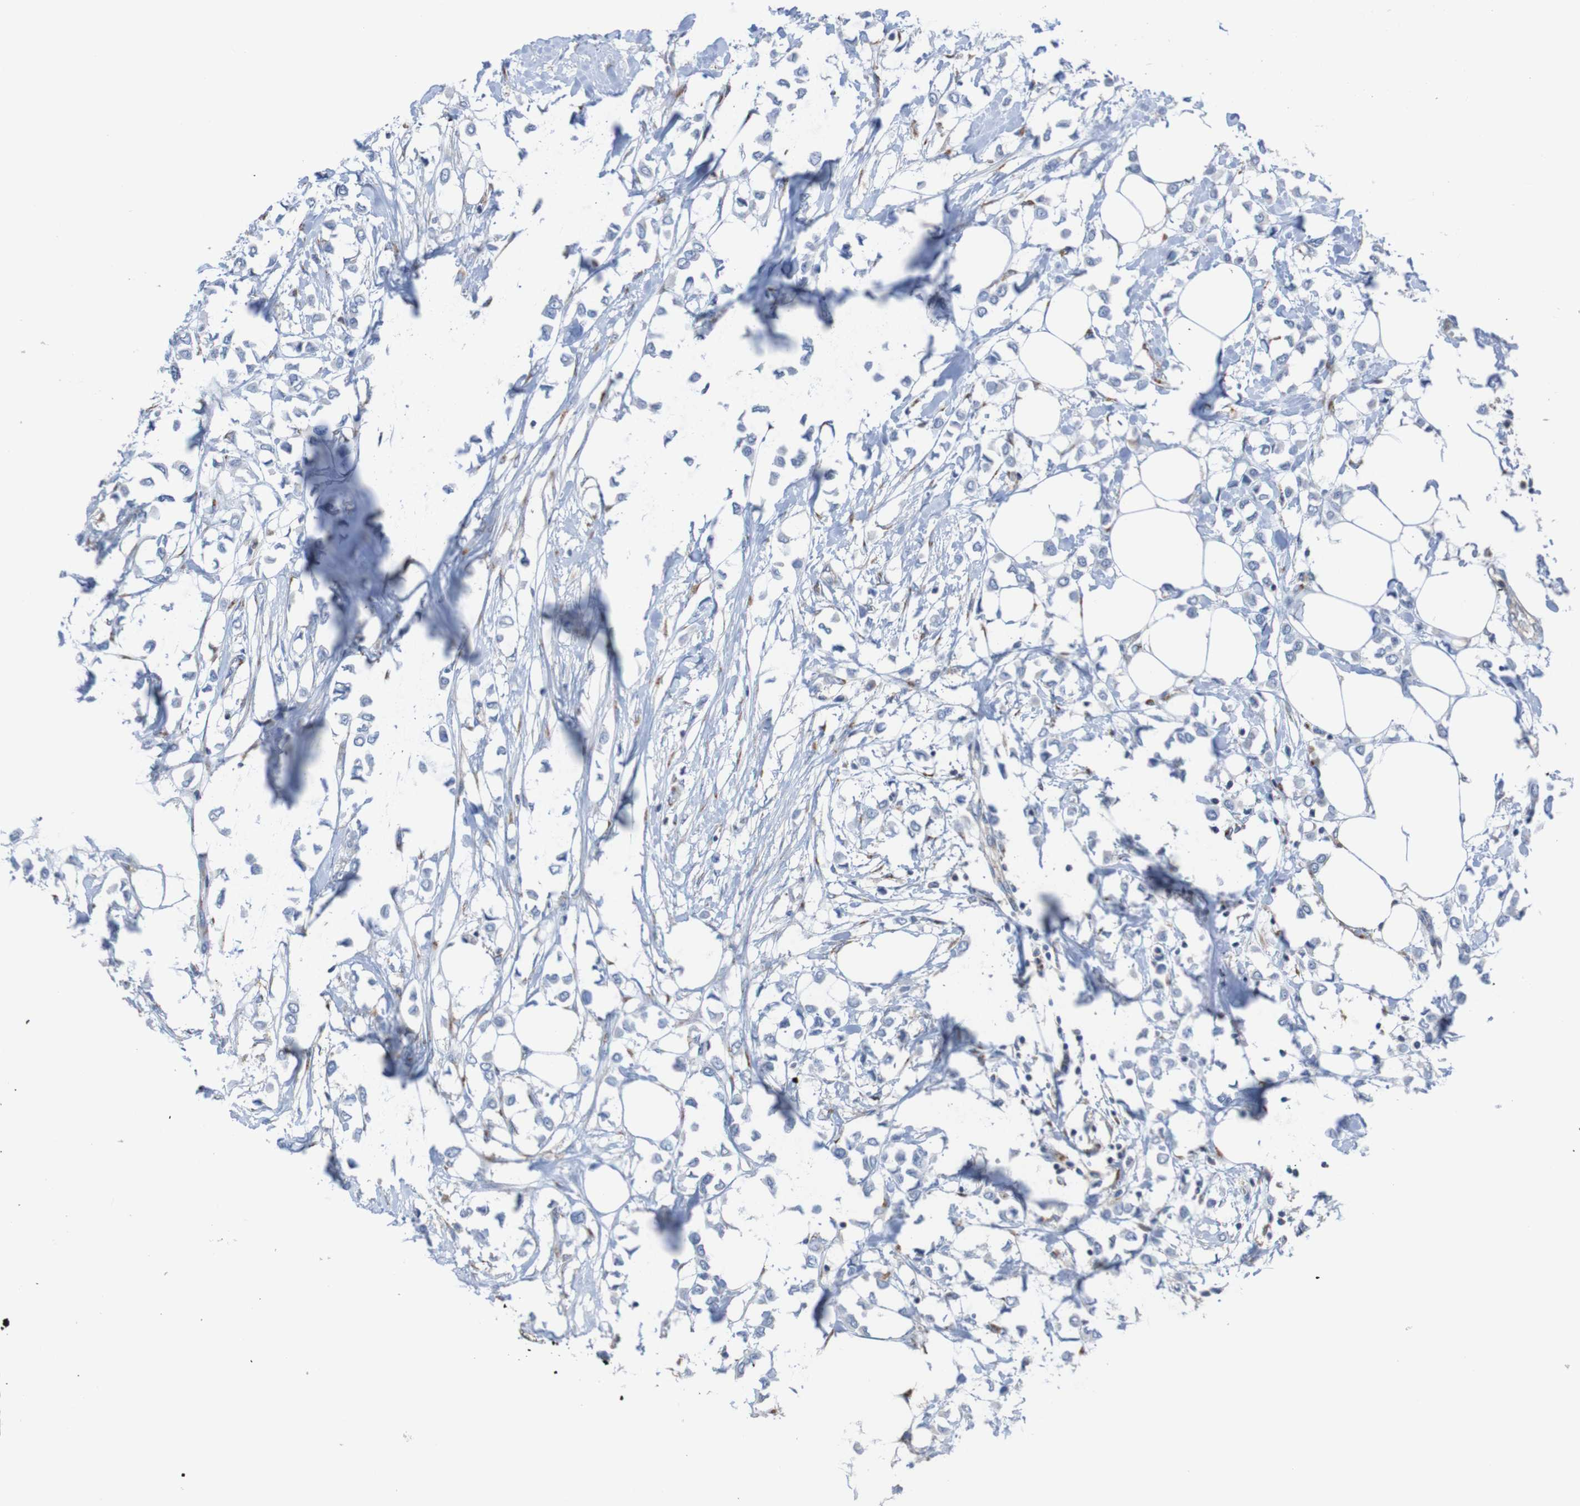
{"staining": {"intensity": "negative", "quantity": "none", "location": "none"}, "tissue": "breast cancer", "cell_type": "Tumor cells", "image_type": "cancer", "snomed": [{"axis": "morphology", "description": "Lobular carcinoma"}, {"axis": "topography", "description": "Breast"}], "caption": "The micrograph displays no staining of tumor cells in lobular carcinoma (breast).", "gene": "MINAR1", "patient": {"sex": "female", "age": 51}}